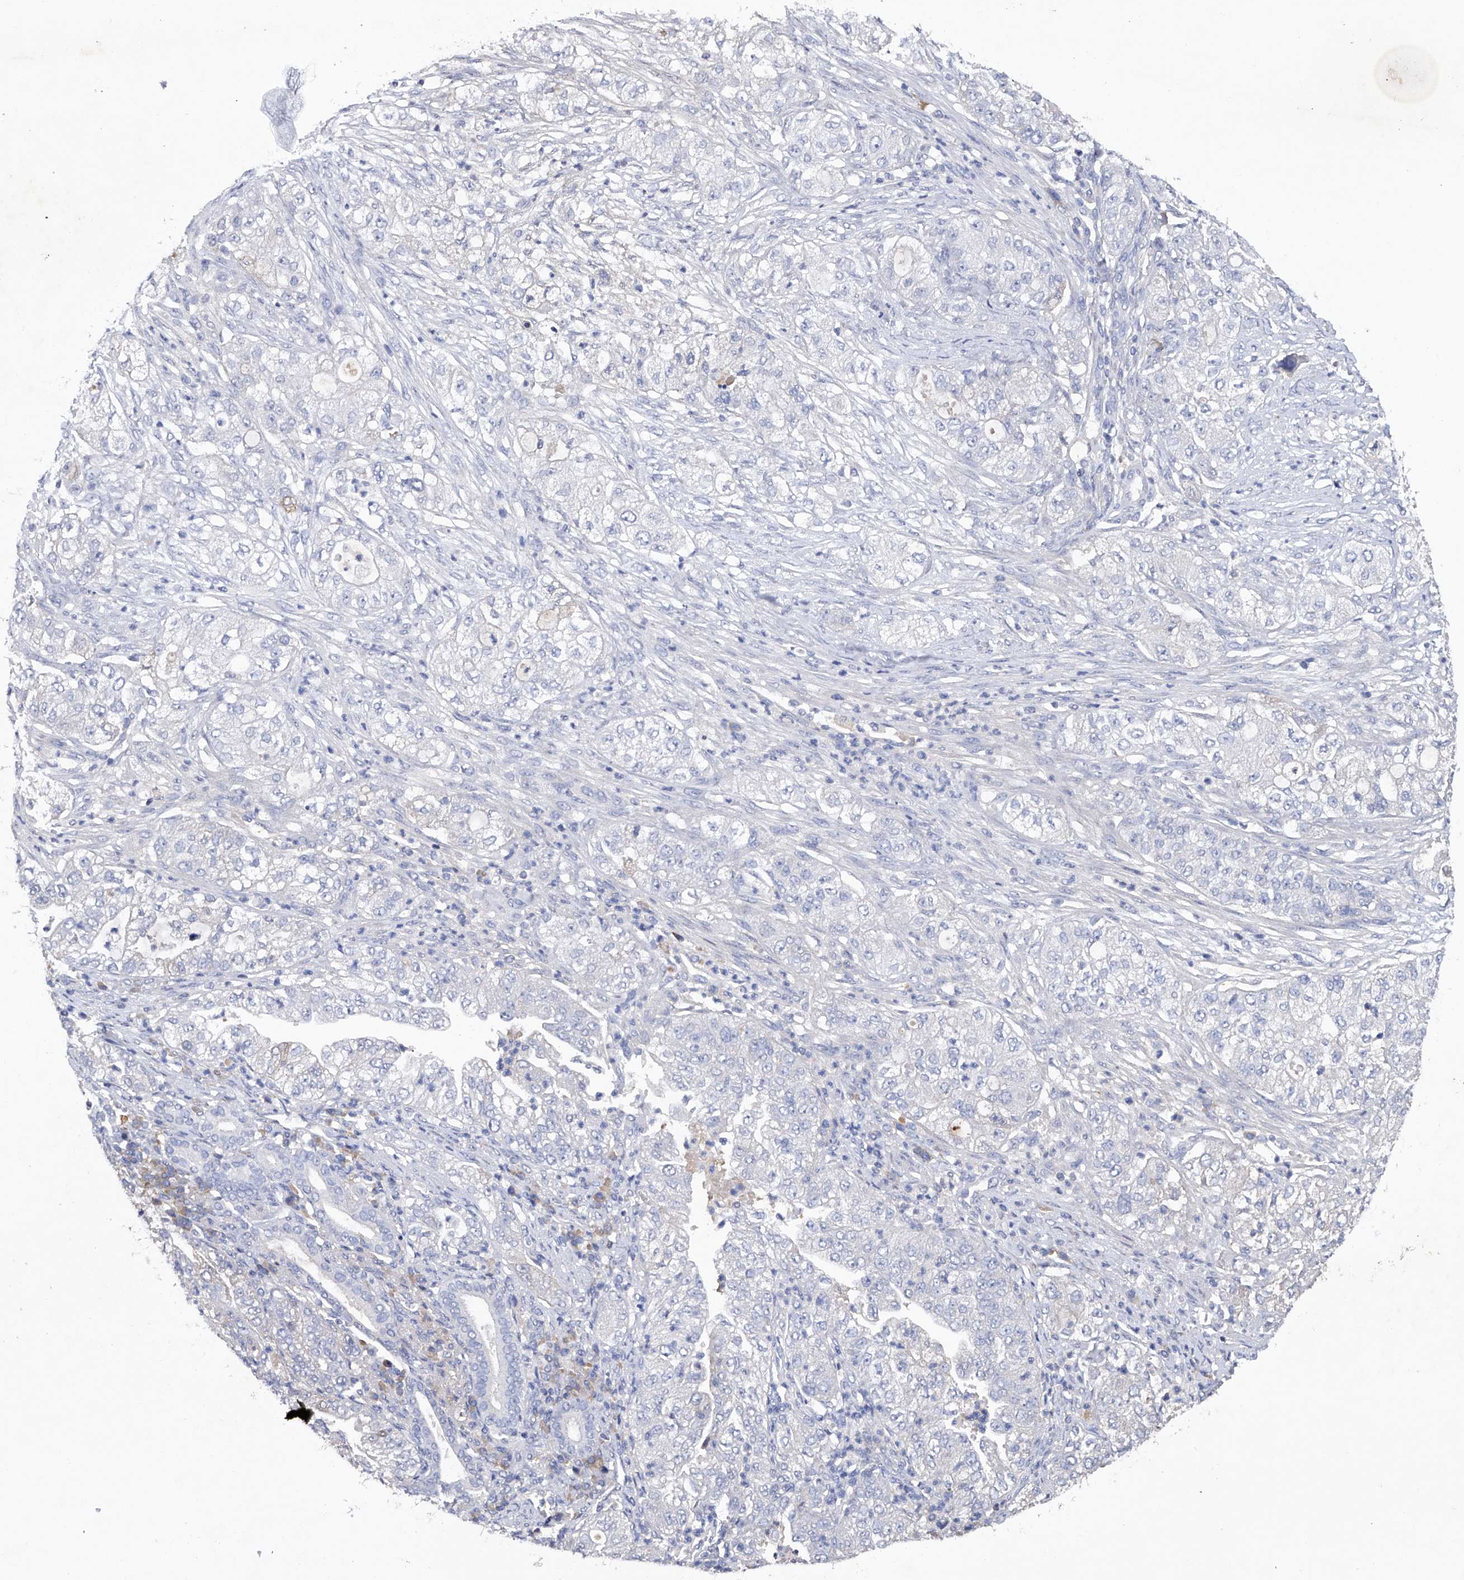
{"staining": {"intensity": "negative", "quantity": "none", "location": "none"}, "tissue": "pancreatic cancer", "cell_type": "Tumor cells", "image_type": "cancer", "snomed": [{"axis": "morphology", "description": "Adenocarcinoma, NOS"}, {"axis": "topography", "description": "Pancreas"}], "caption": "The micrograph demonstrates no significant expression in tumor cells of pancreatic cancer (adenocarcinoma).", "gene": "ASNS", "patient": {"sex": "female", "age": 78}}